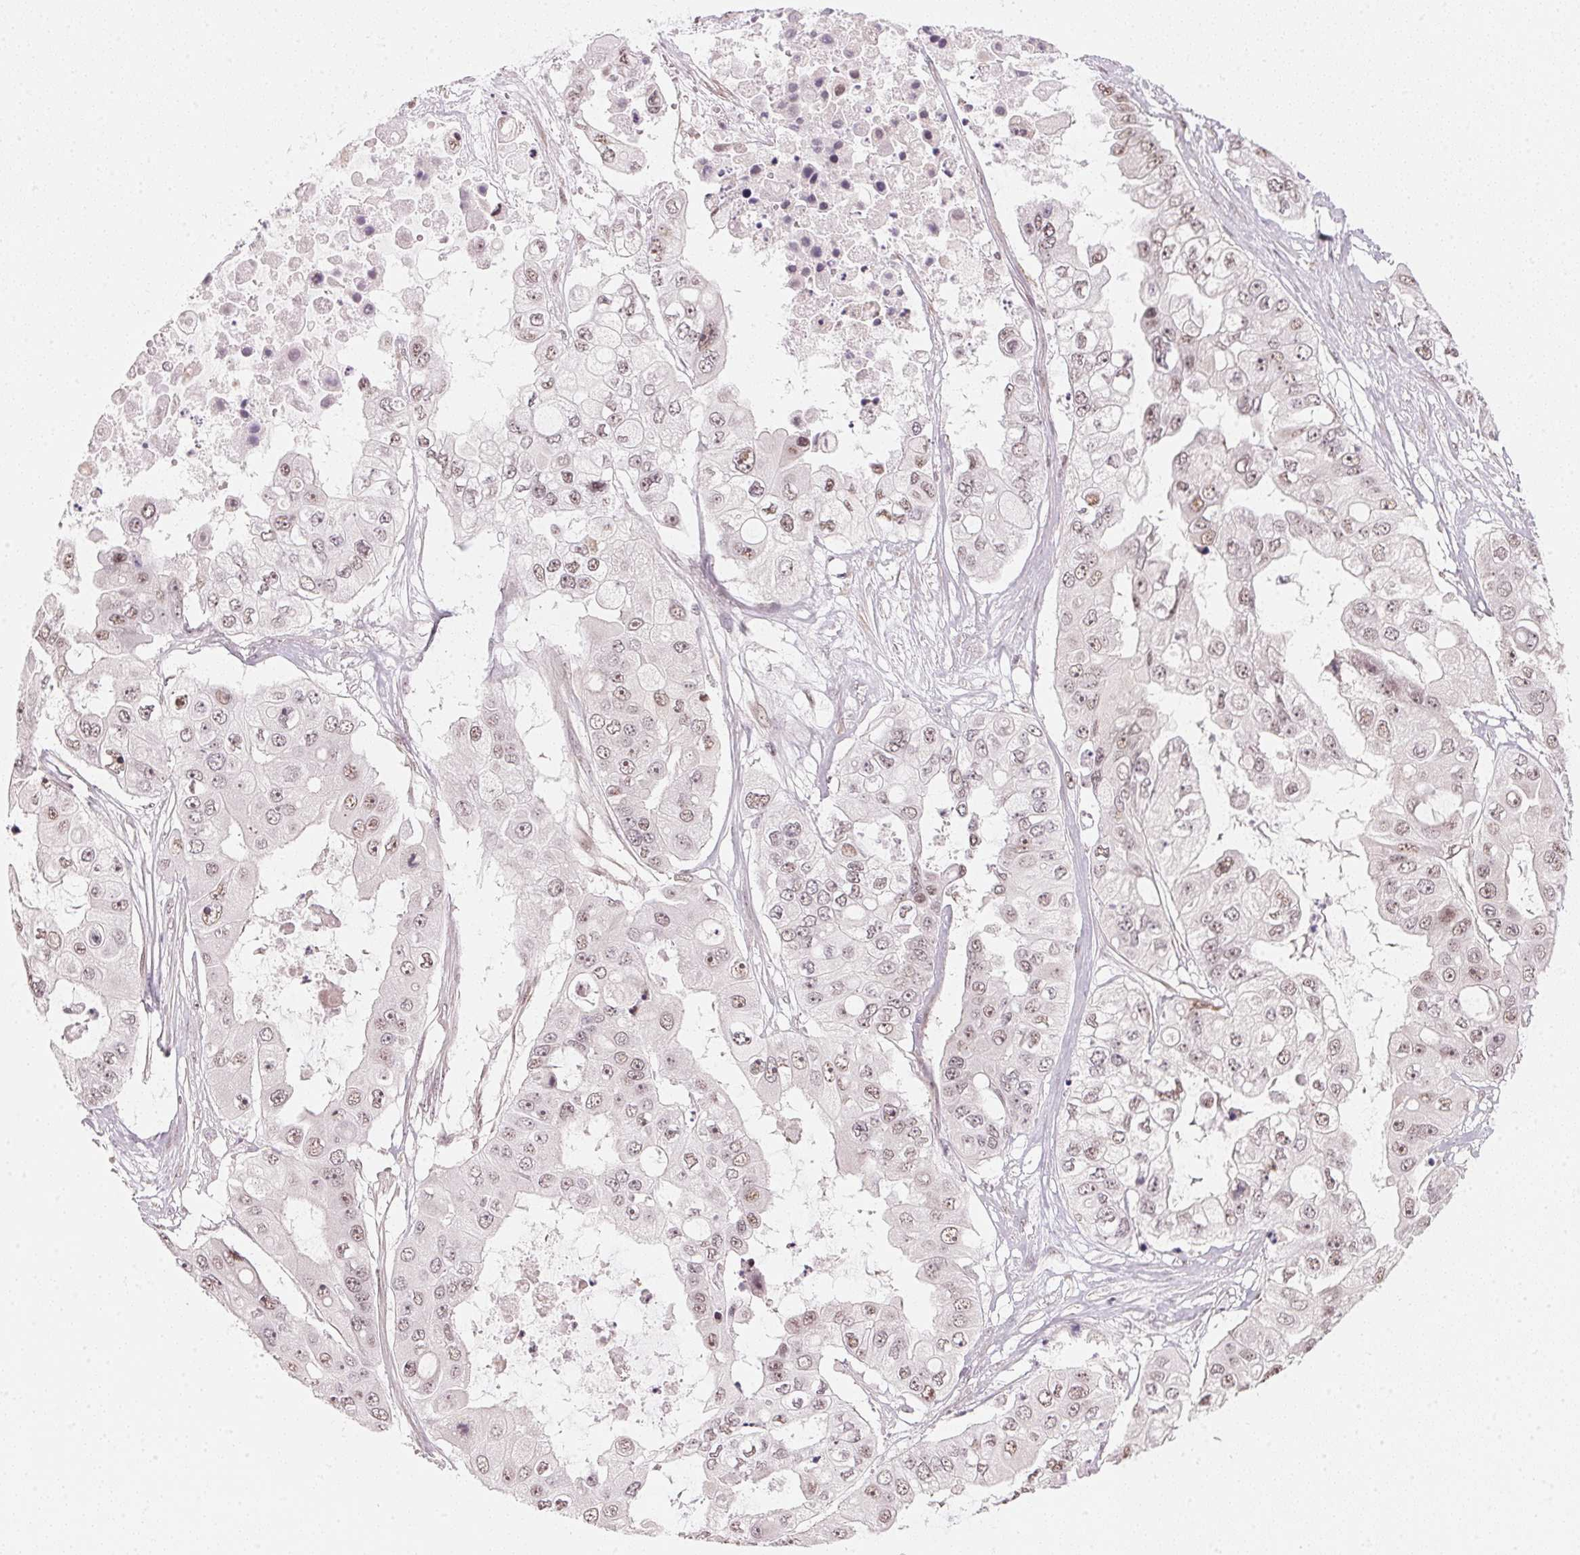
{"staining": {"intensity": "weak", "quantity": ">75%", "location": "nuclear"}, "tissue": "ovarian cancer", "cell_type": "Tumor cells", "image_type": "cancer", "snomed": [{"axis": "morphology", "description": "Cystadenocarcinoma, serous, NOS"}, {"axis": "topography", "description": "Ovary"}], "caption": "Ovarian serous cystadenocarcinoma stained with a brown dye reveals weak nuclear positive positivity in about >75% of tumor cells.", "gene": "KAT6A", "patient": {"sex": "female", "age": 56}}